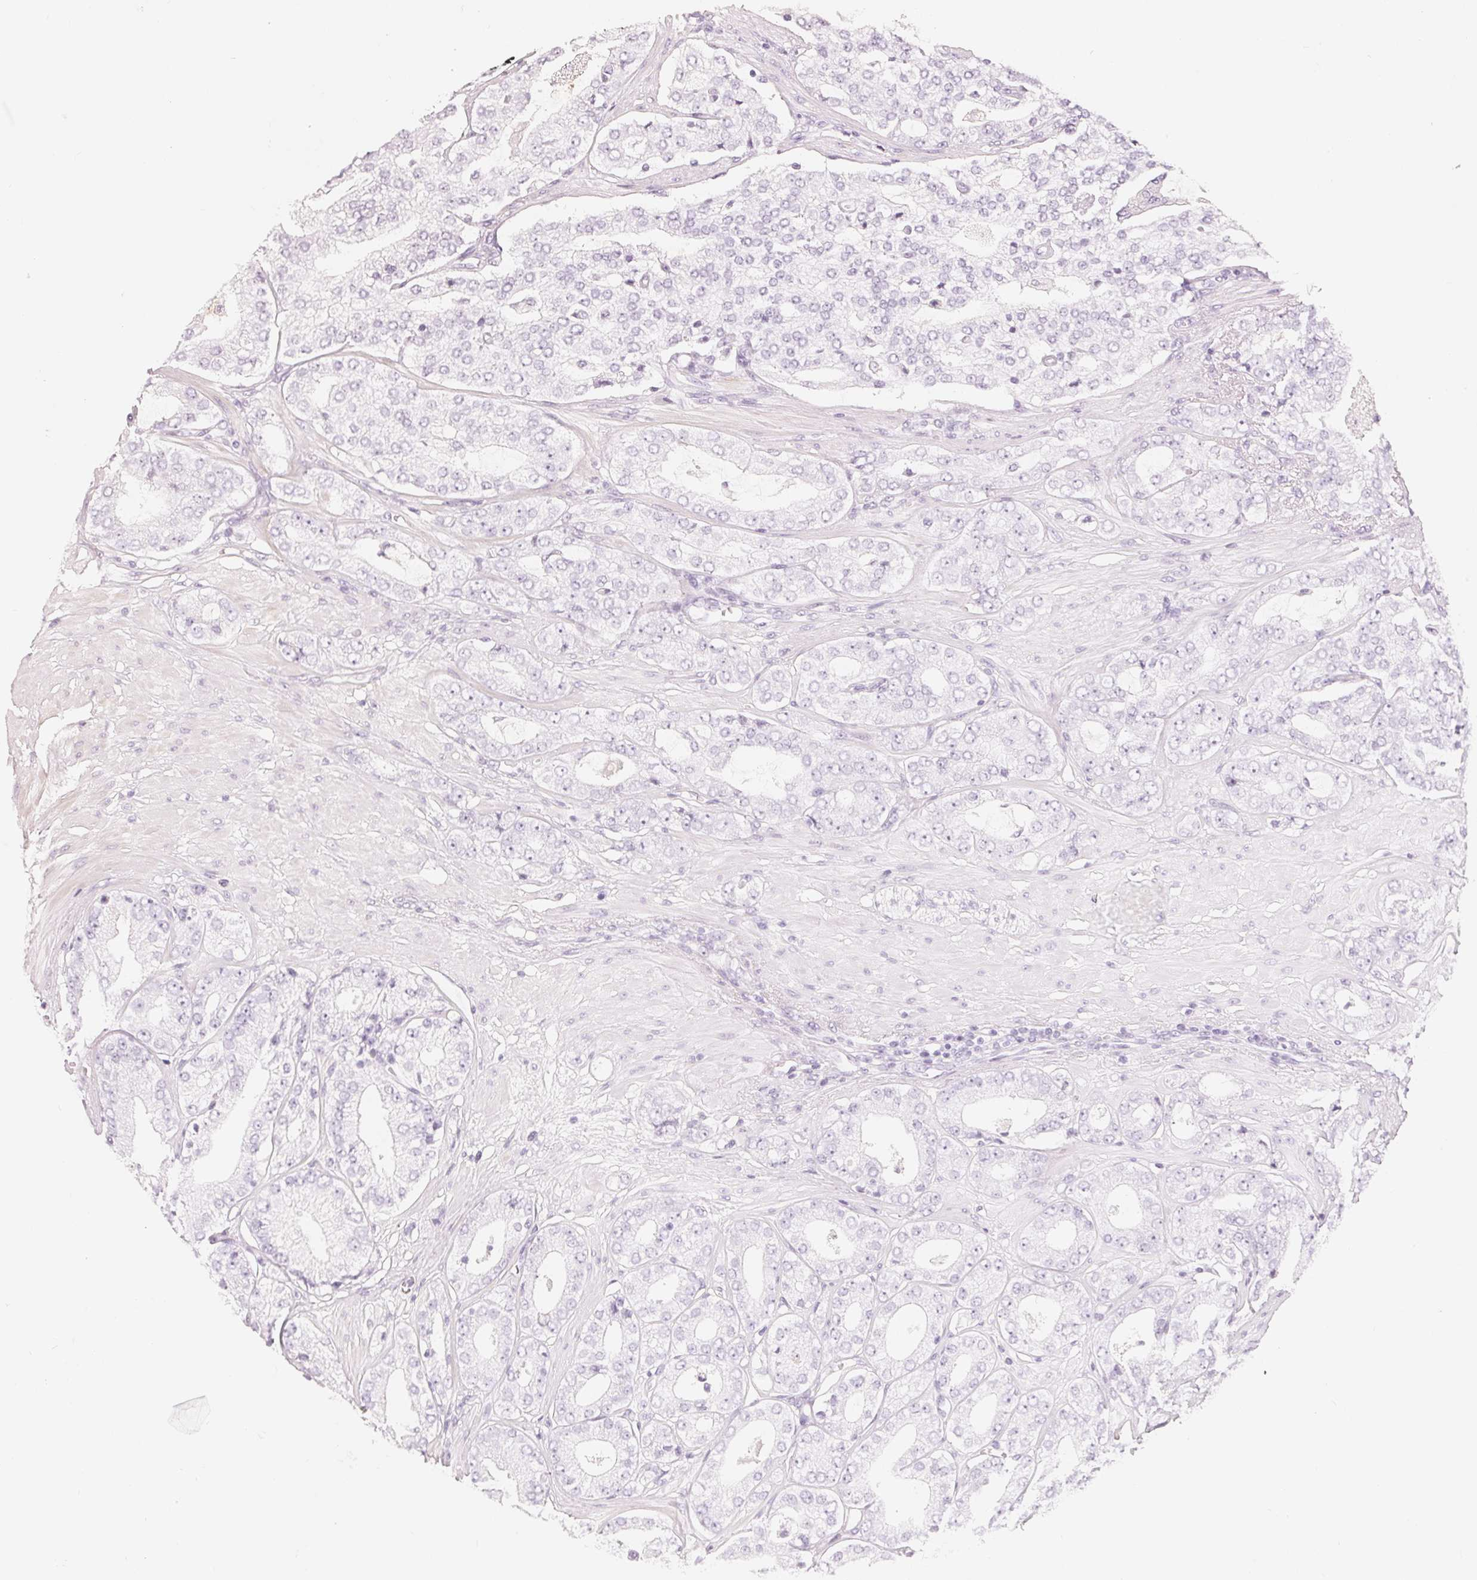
{"staining": {"intensity": "negative", "quantity": "none", "location": "none"}, "tissue": "prostate cancer", "cell_type": "Tumor cells", "image_type": "cancer", "snomed": [{"axis": "morphology", "description": "Adenocarcinoma, Low grade"}, {"axis": "topography", "description": "Prostate"}], "caption": "High power microscopy histopathology image of an IHC micrograph of prostate cancer, revealing no significant expression in tumor cells.", "gene": "CFHR2", "patient": {"sex": "male", "age": 60}}